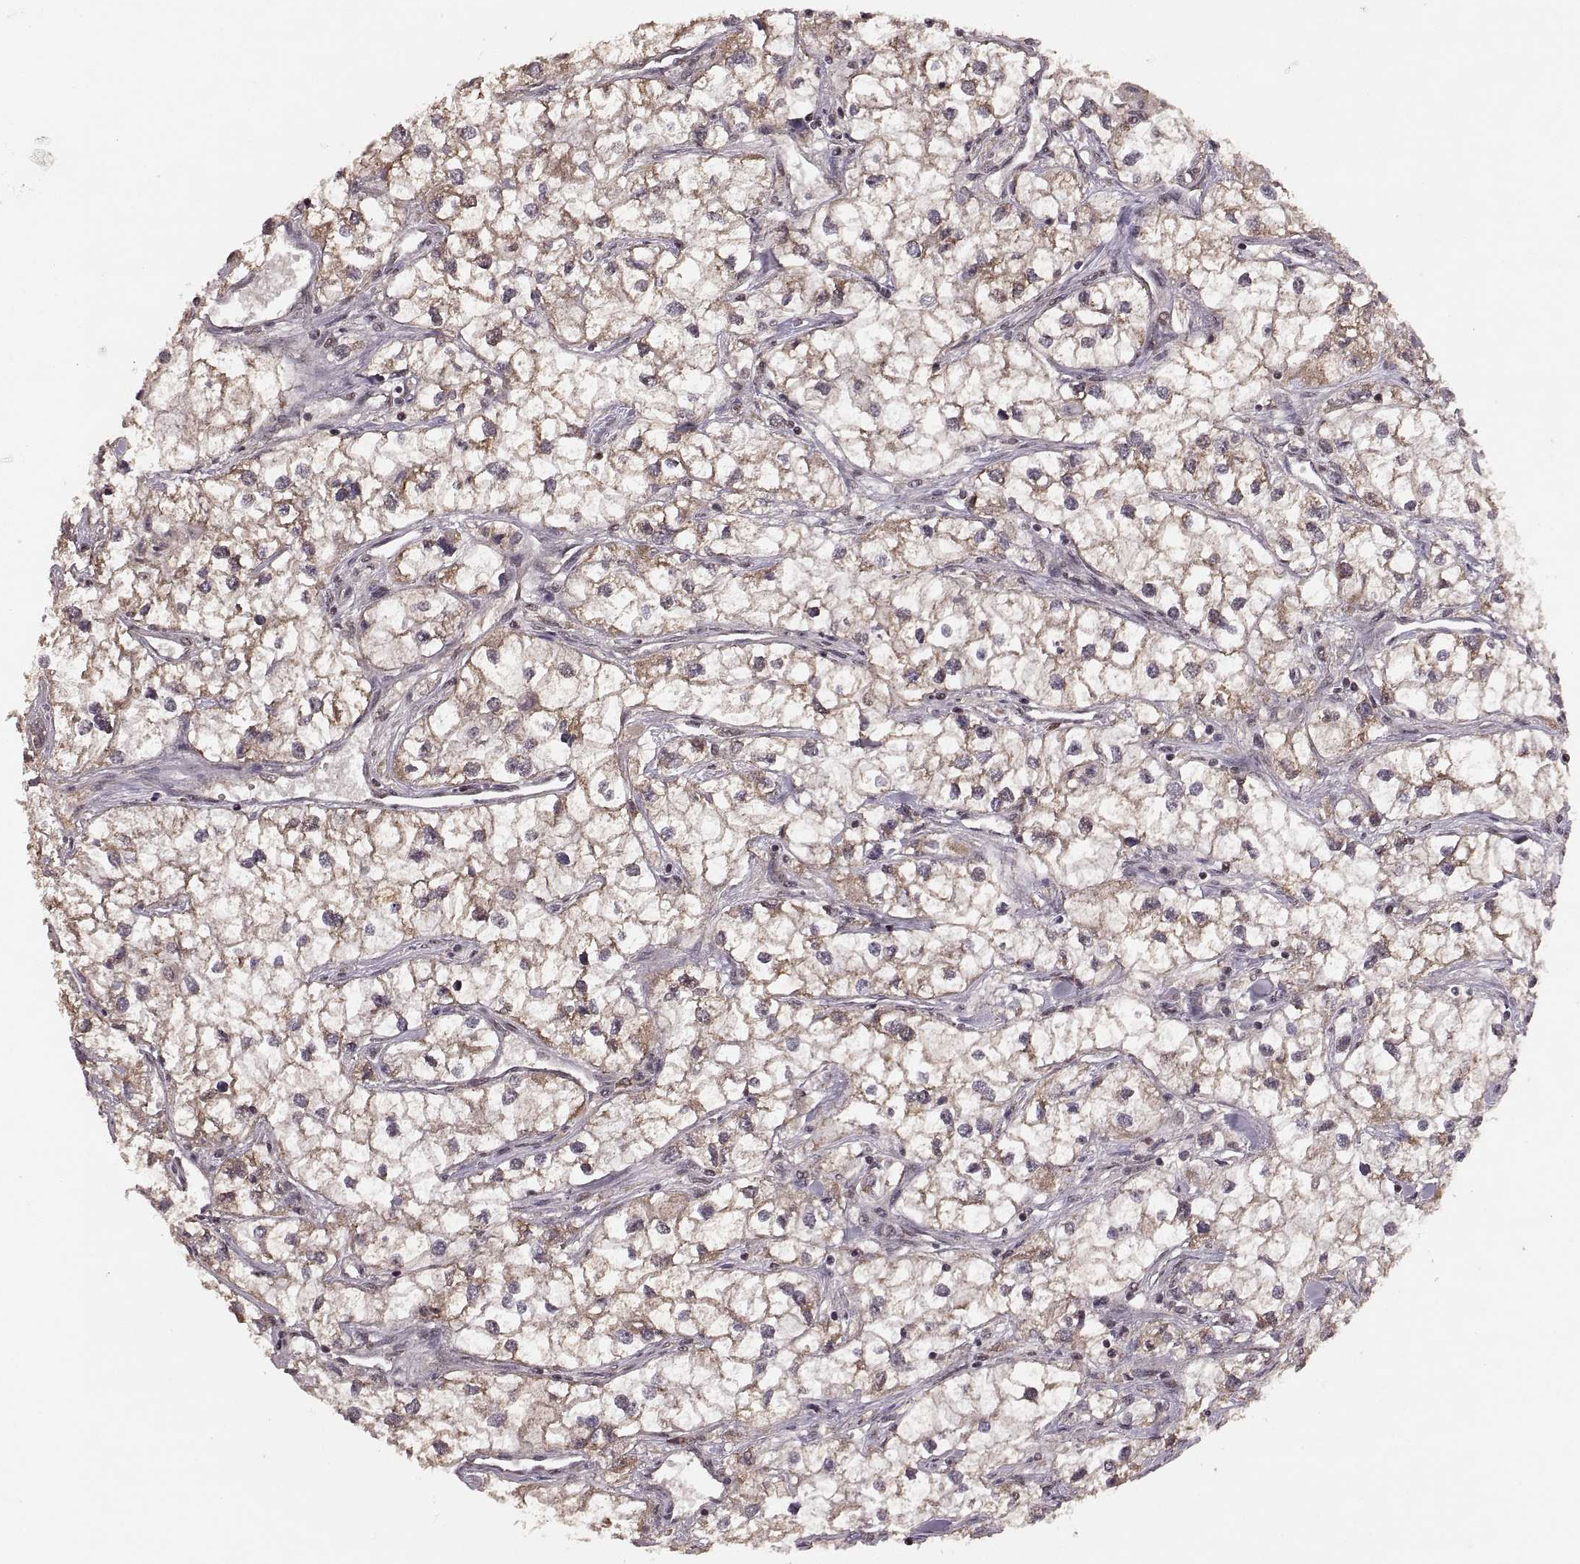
{"staining": {"intensity": "weak", "quantity": ">75%", "location": "cytoplasmic/membranous"}, "tissue": "renal cancer", "cell_type": "Tumor cells", "image_type": "cancer", "snomed": [{"axis": "morphology", "description": "Adenocarcinoma, NOS"}, {"axis": "topography", "description": "Kidney"}], "caption": "Immunohistochemistry (IHC) micrograph of renal cancer stained for a protein (brown), which shows low levels of weak cytoplasmic/membranous positivity in about >75% of tumor cells.", "gene": "RFT1", "patient": {"sex": "male", "age": 59}}